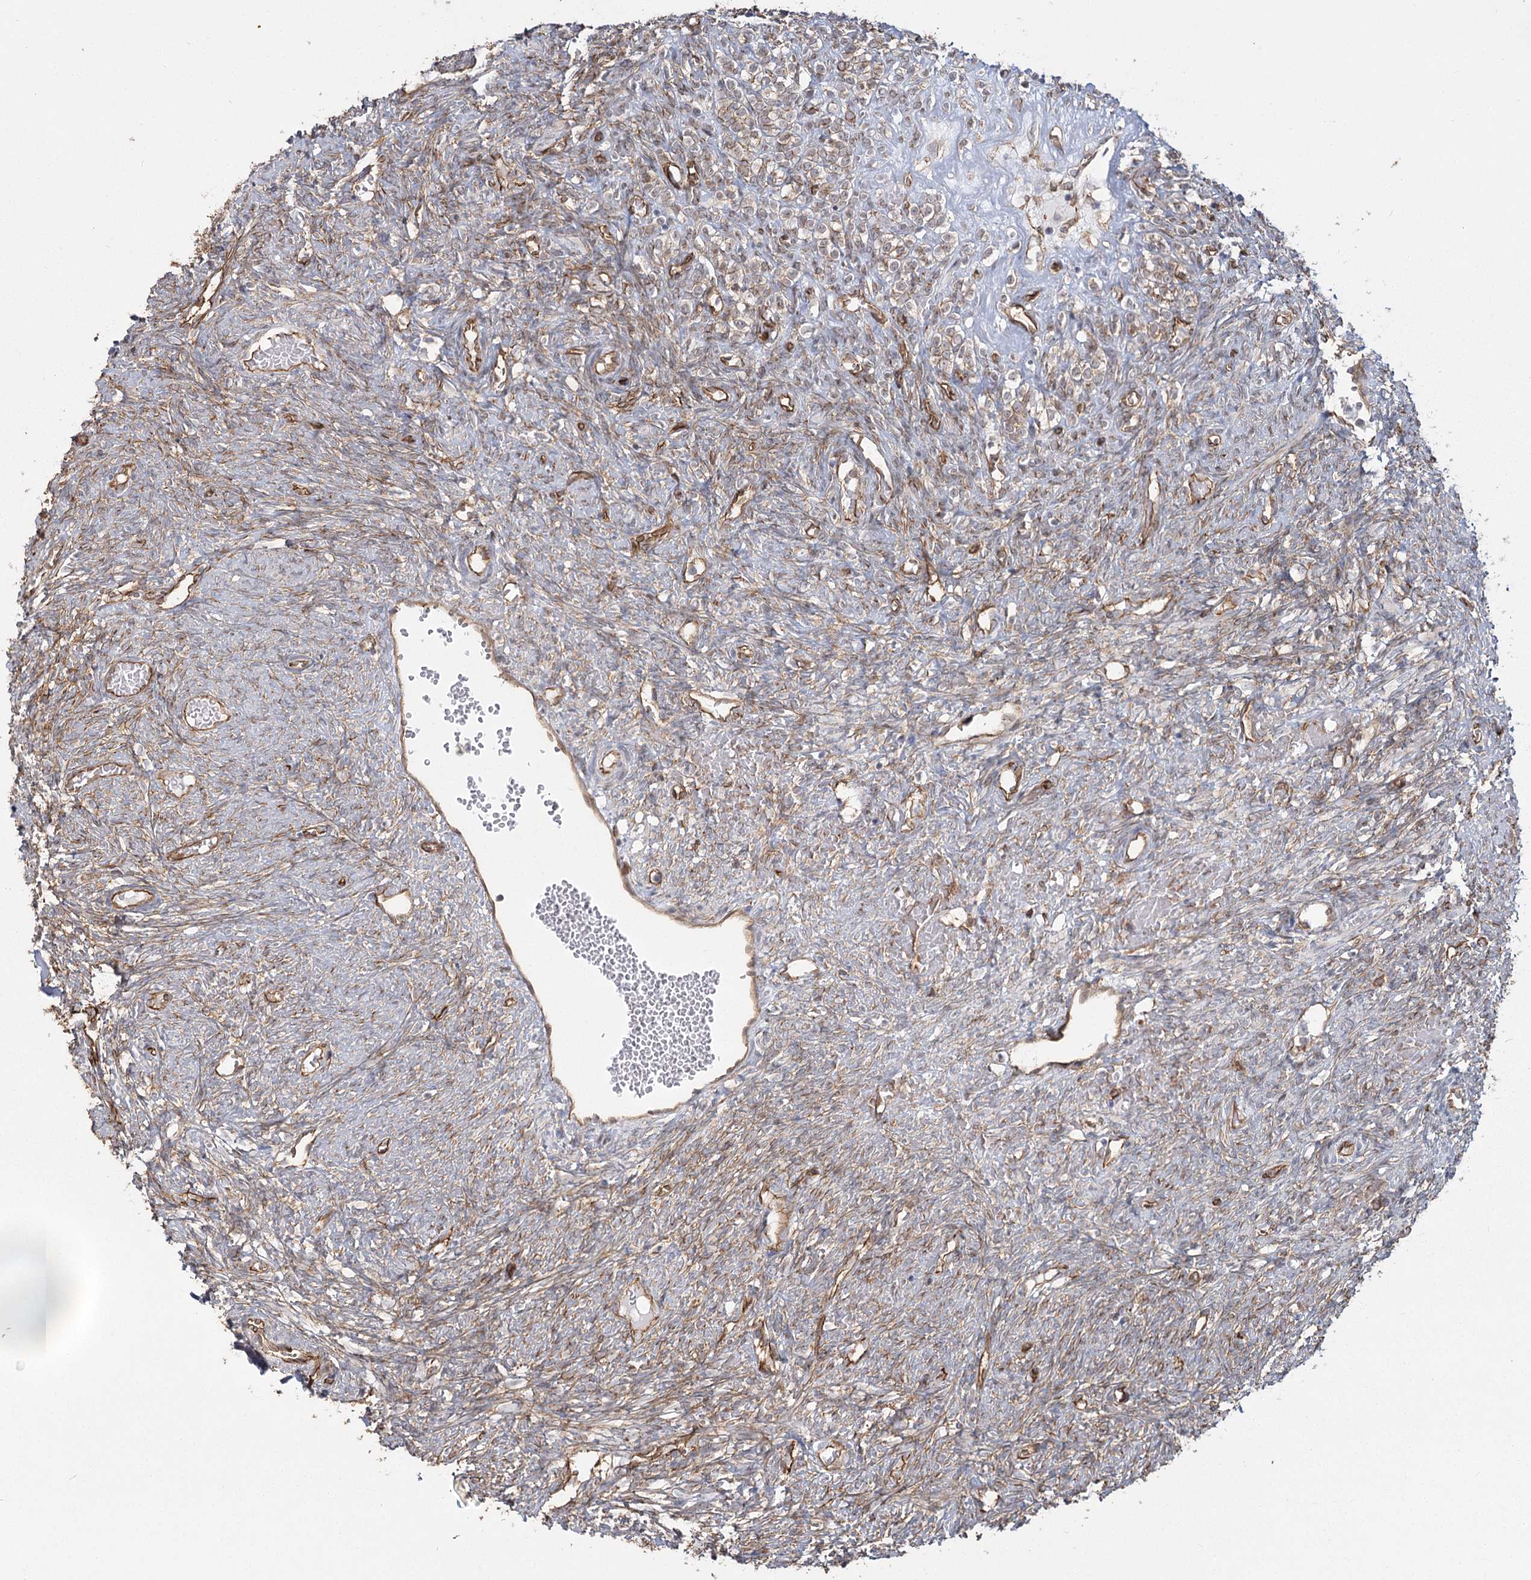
{"staining": {"intensity": "negative", "quantity": "none", "location": "none"}, "tissue": "ovary", "cell_type": "Follicle cells", "image_type": "normal", "snomed": [{"axis": "morphology", "description": "Normal tissue, NOS"}, {"axis": "topography", "description": "Ovary"}], "caption": "There is no significant expression in follicle cells of ovary. (DAB (3,3'-diaminobenzidine) immunohistochemistry (IHC) with hematoxylin counter stain).", "gene": "RPP14", "patient": {"sex": "female", "age": 41}}